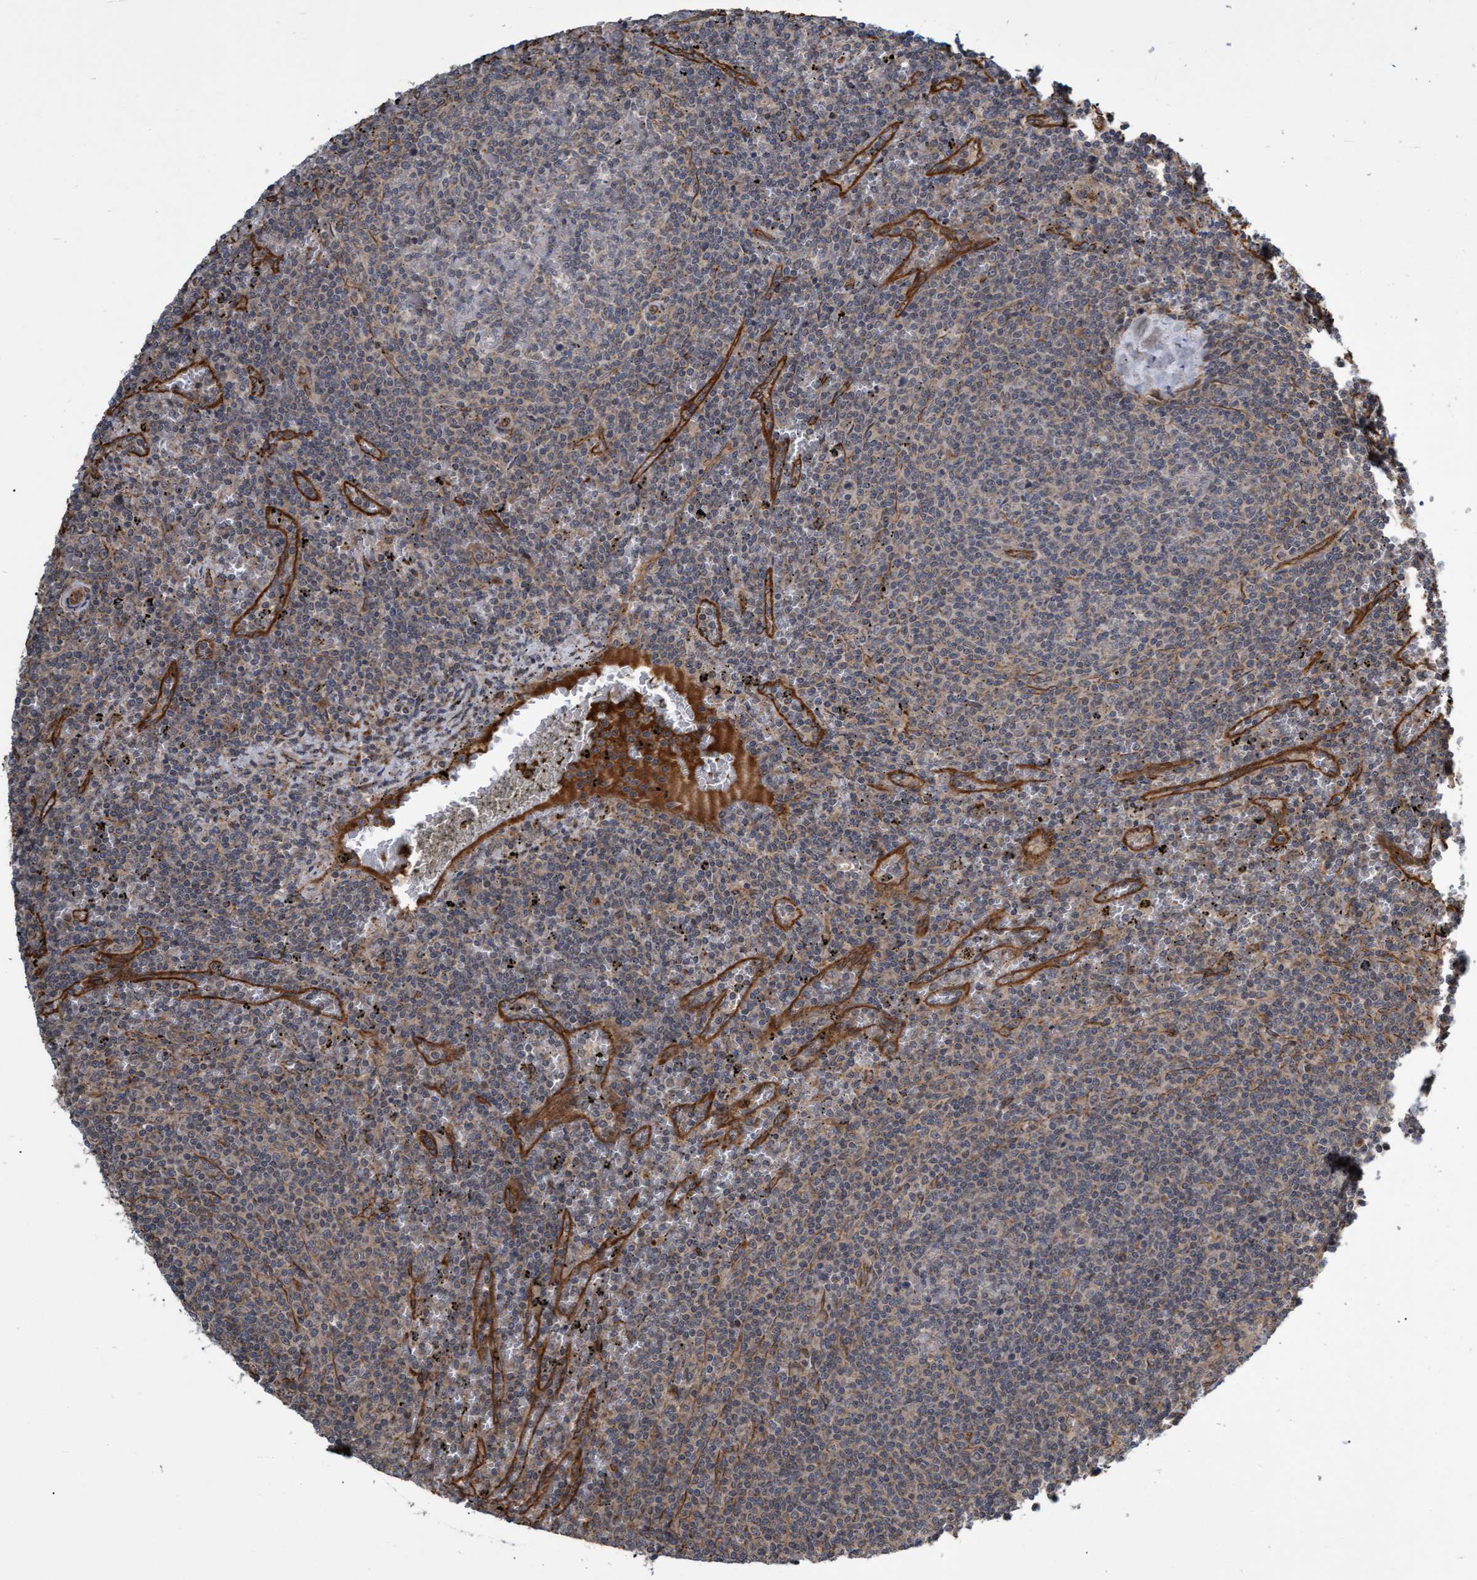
{"staining": {"intensity": "weak", "quantity": "<25%", "location": "cytoplasmic/membranous"}, "tissue": "lymphoma", "cell_type": "Tumor cells", "image_type": "cancer", "snomed": [{"axis": "morphology", "description": "Malignant lymphoma, non-Hodgkin's type, Low grade"}, {"axis": "topography", "description": "Spleen"}], "caption": "Tumor cells are negative for protein expression in human lymphoma. Brightfield microscopy of IHC stained with DAB (brown) and hematoxylin (blue), captured at high magnification.", "gene": "TNFRSF10B", "patient": {"sex": "female", "age": 50}}